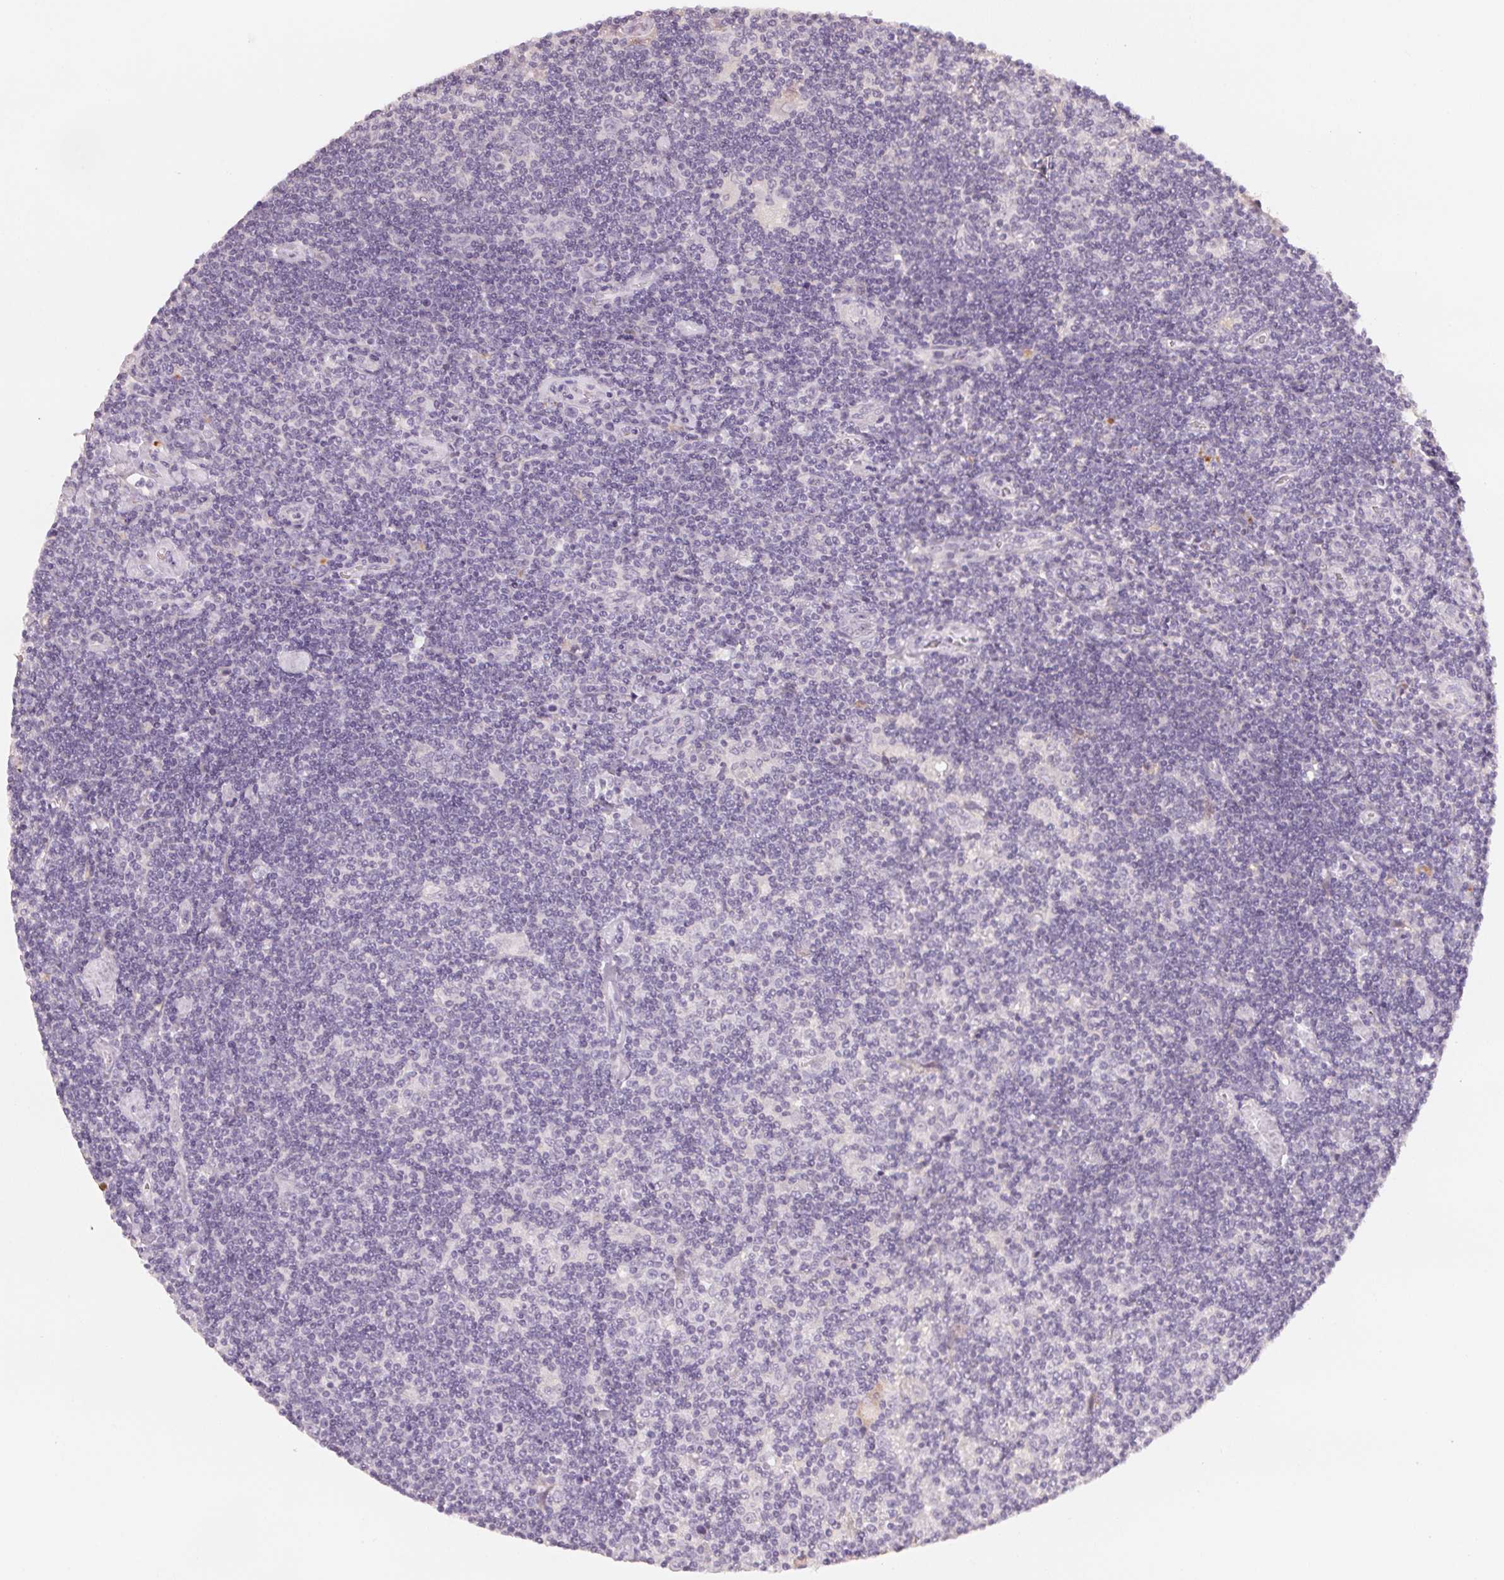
{"staining": {"intensity": "negative", "quantity": "none", "location": "none"}, "tissue": "lymphoma", "cell_type": "Tumor cells", "image_type": "cancer", "snomed": [{"axis": "morphology", "description": "Hodgkin's disease, NOS"}, {"axis": "topography", "description": "Lymph node"}], "caption": "There is no significant positivity in tumor cells of lymphoma. (DAB immunohistochemistry visualized using brightfield microscopy, high magnification).", "gene": "TREH", "patient": {"sex": "male", "age": 40}}